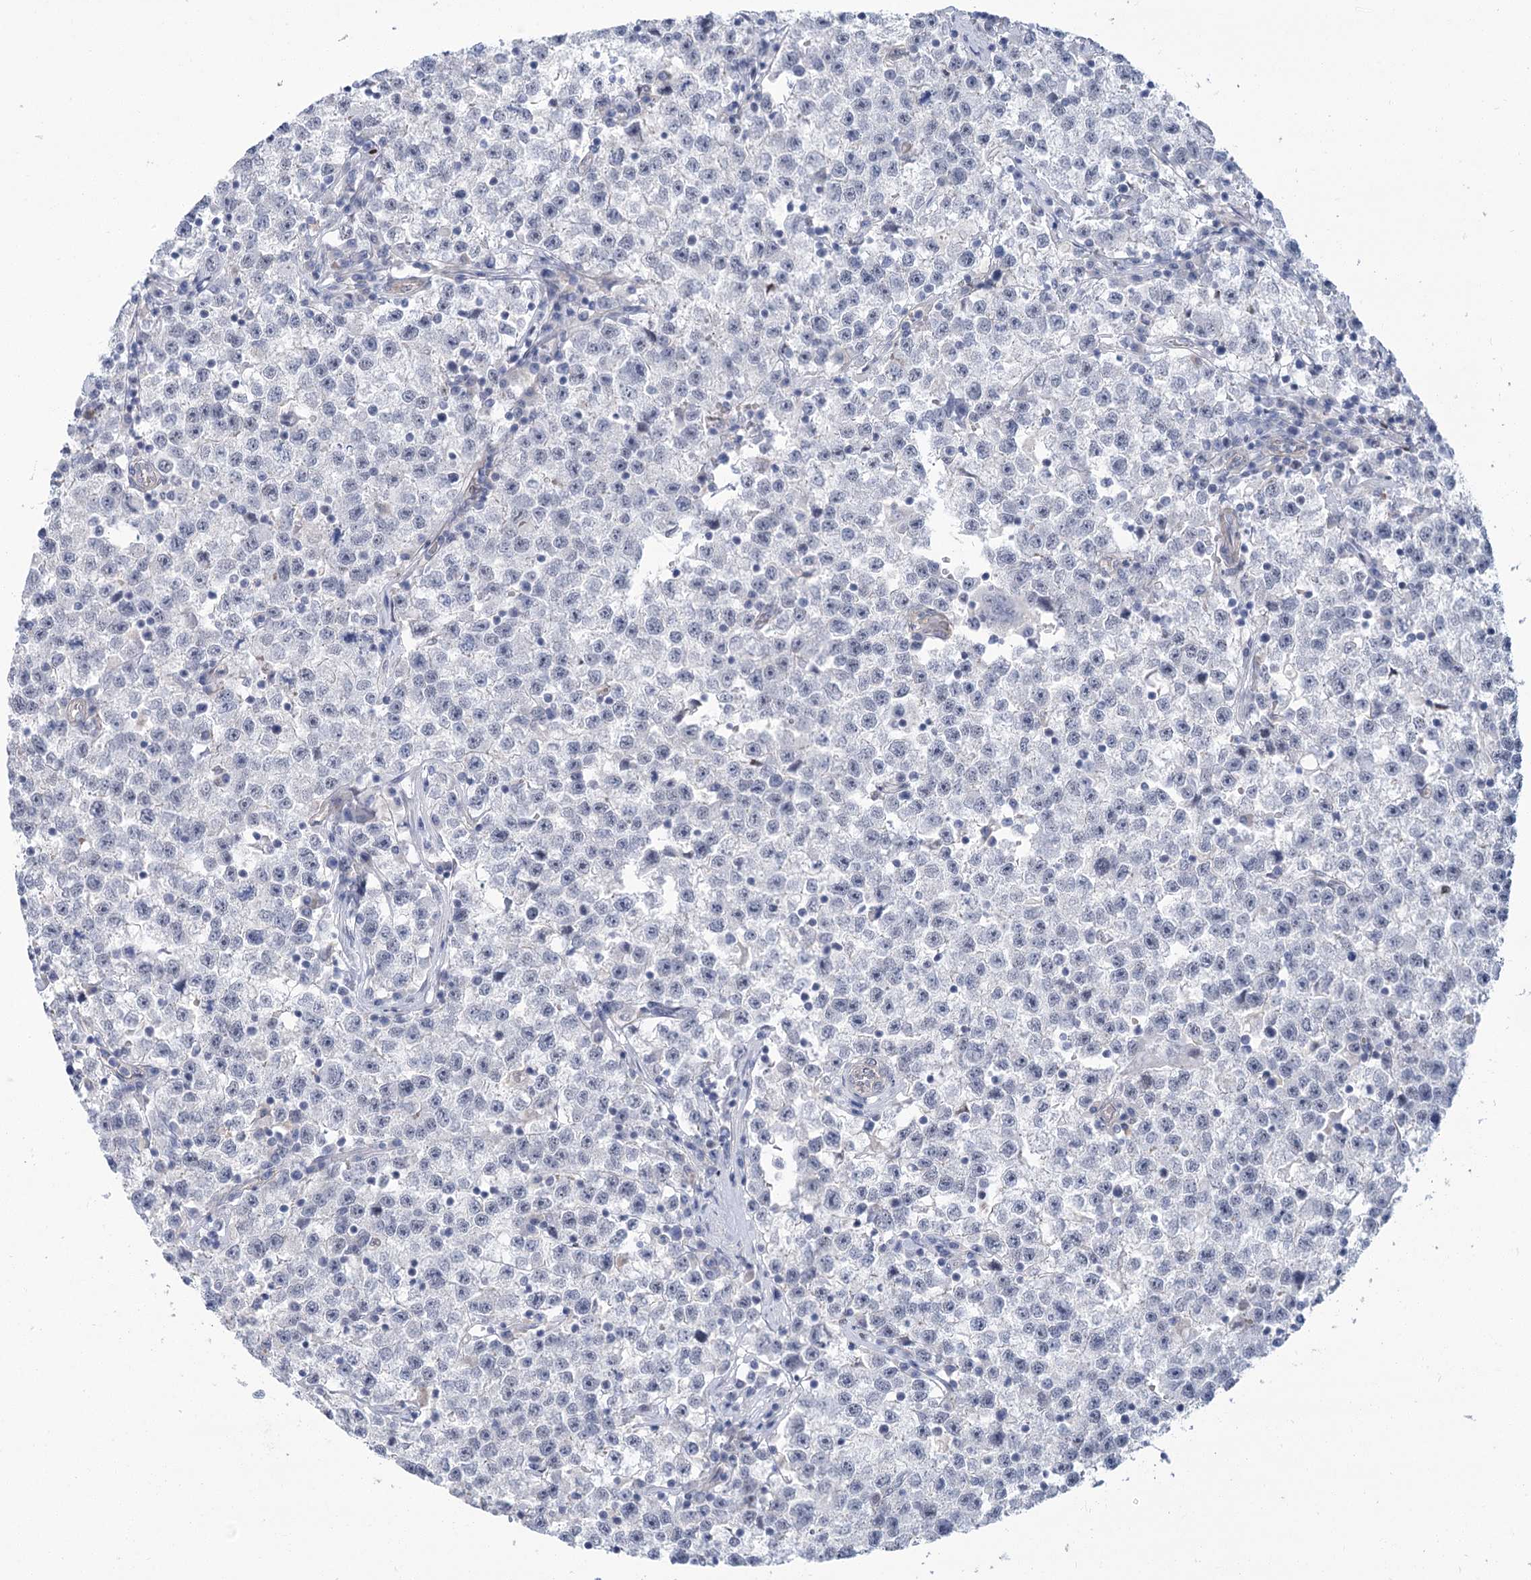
{"staining": {"intensity": "negative", "quantity": "none", "location": "none"}, "tissue": "testis cancer", "cell_type": "Tumor cells", "image_type": "cancer", "snomed": [{"axis": "morphology", "description": "Seminoma, NOS"}, {"axis": "topography", "description": "Testis"}], "caption": "Immunohistochemistry photomicrograph of human testis seminoma stained for a protein (brown), which demonstrates no positivity in tumor cells.", "gene": "THAP6", "patient": {"sex": "male", "age": 22}}